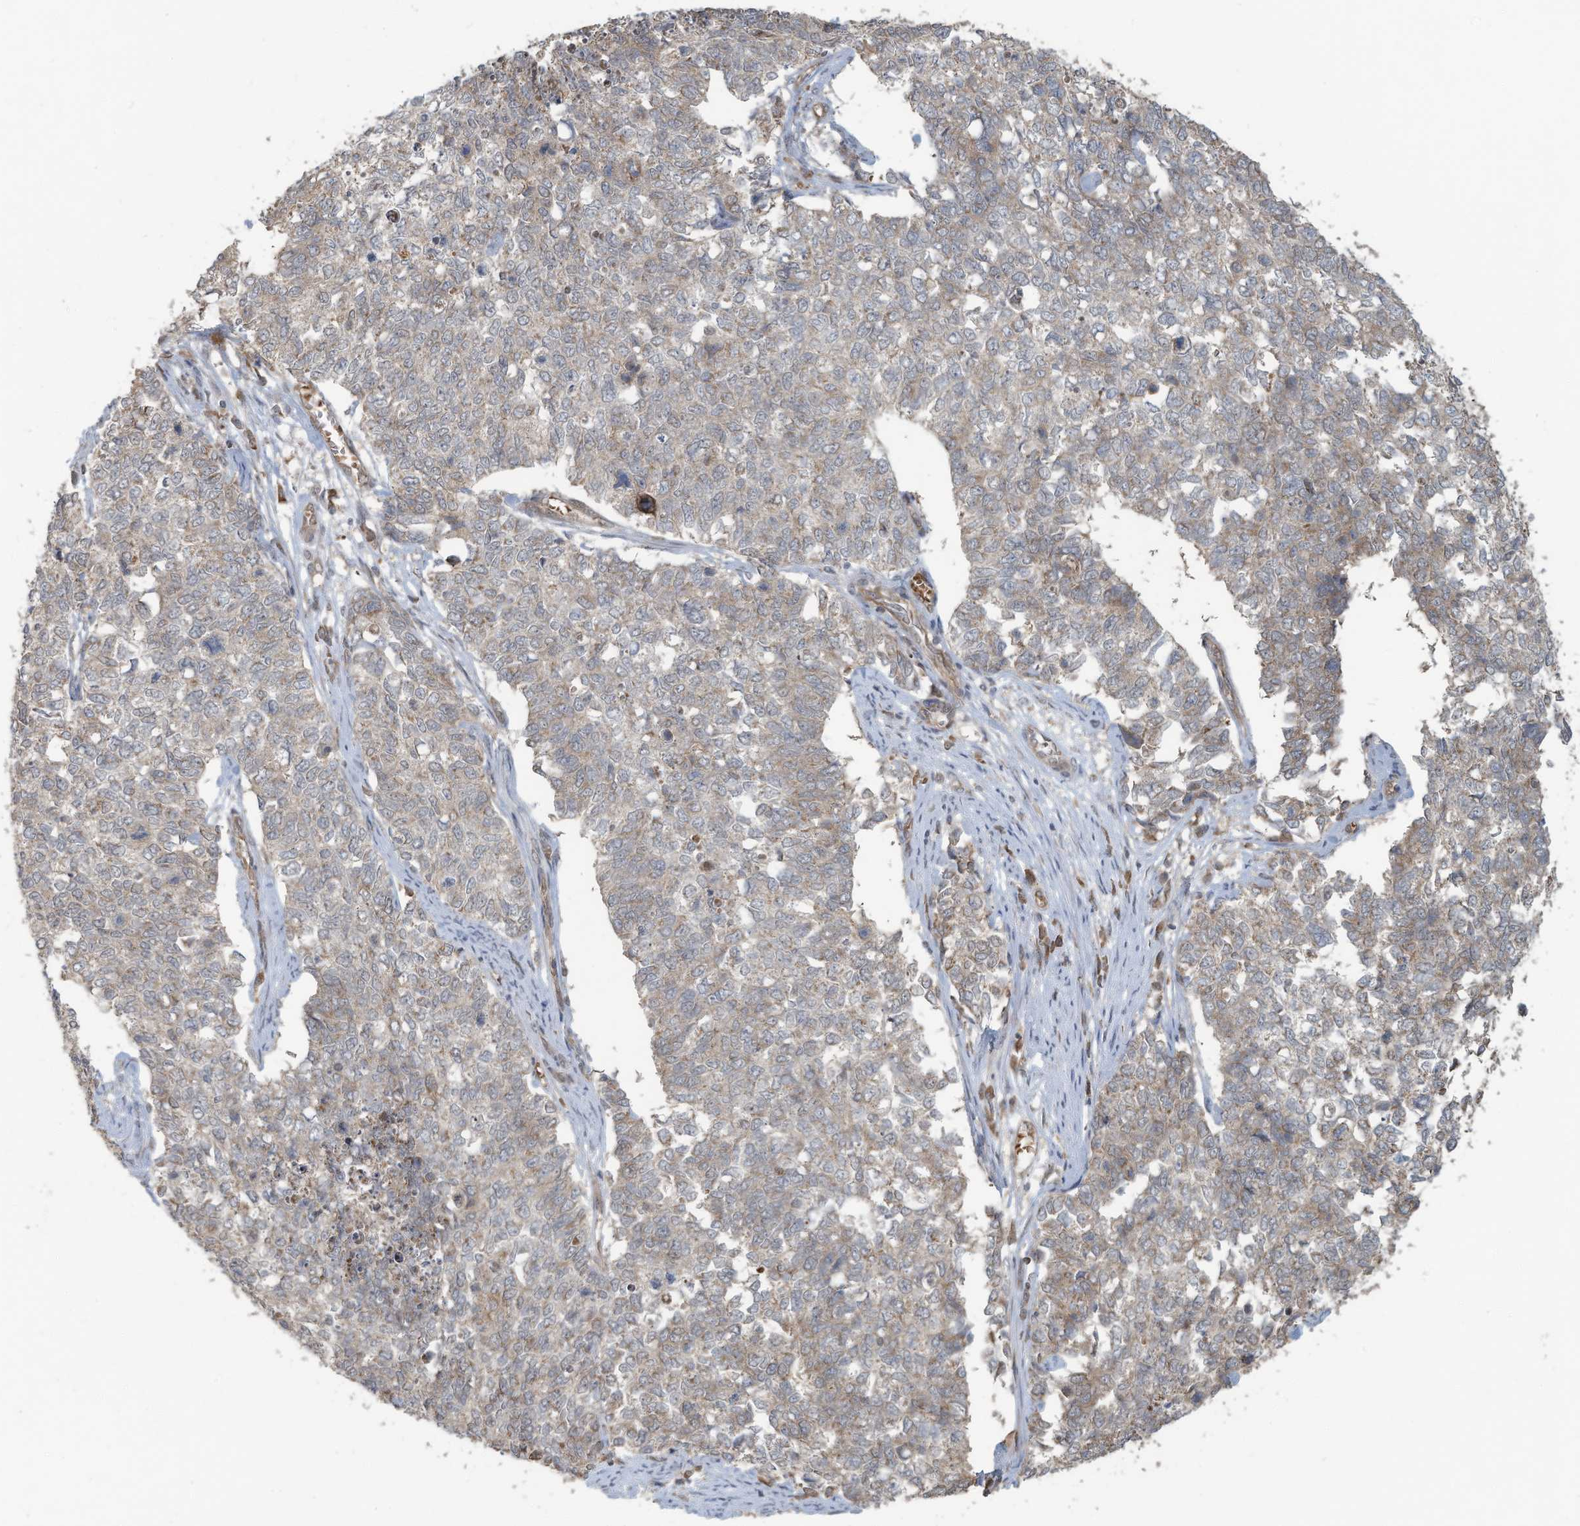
{"staining": {"intensity": "moderate", "quantity": "25%-75%", "location": "cytoplasmic/membranous"}, "tissue": "cervical cancer", "cell_type": "Tumor cells", "image_type": "cancer", "snomed": [{"axis": "morphology", "description": "Squamous cell carcinoma, NOS"}, {"axis": "topography", "description": "Cervix"}], "caption": "Protein analysis of cervical cancer tissue exhibits moderate cytoplasmic/membranous staining in about 25%-75% of tumor cells.", "gene": "ERI2", "patient": {"sex": "female", "age": 63}}